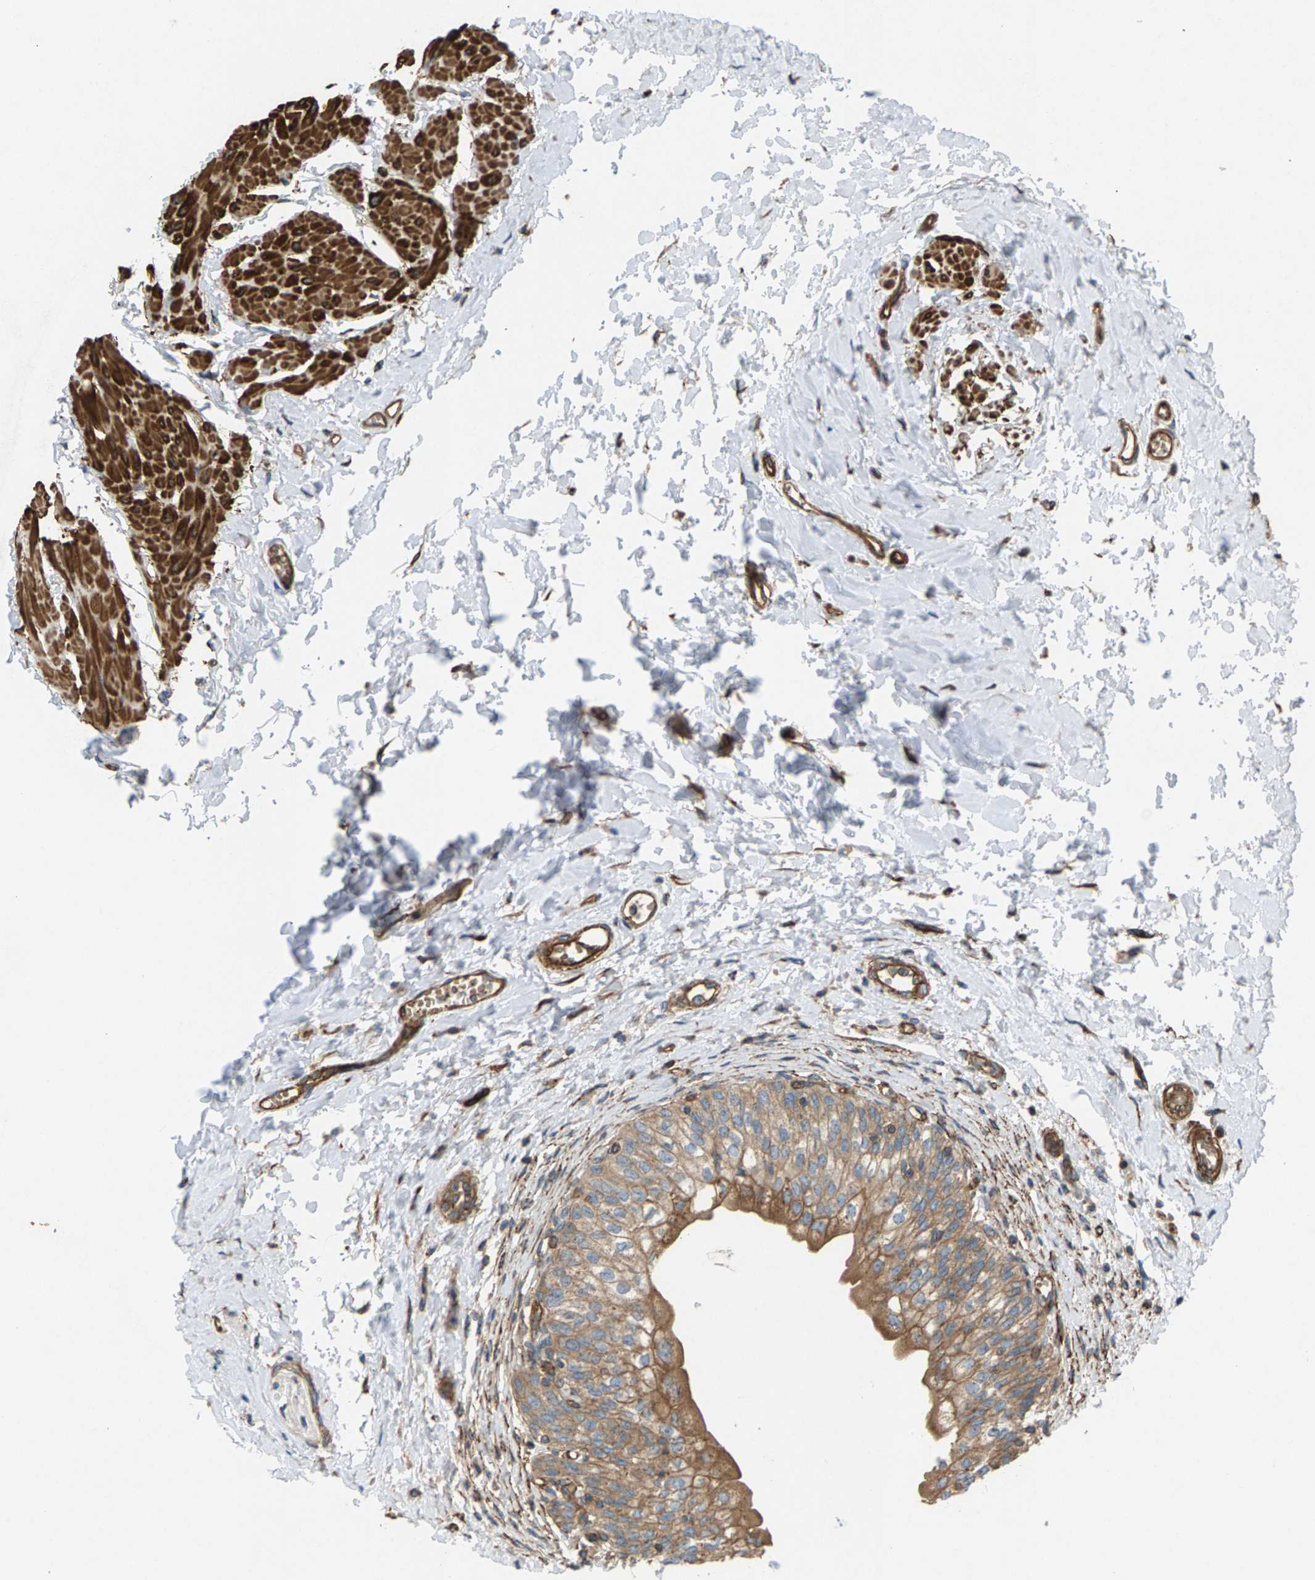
{"staining": {"intensity": "moderate", "quantity": ">75%", "location": "cytoplasmic/membranous"}, "tissue": "urinary bladder", "cell_type": "Urothelial cells", "image_type": "normal", "snomed": [{"axis": "morphology", "description": "Normal tissue, NOS"}, {"axis": "topography", "description": "Urinary bladder"}], "caption": "IHC of normal human urinary bladder displays medium levels of moderate cytoplasmic/membranous expression in about >75% of urothelial cells. (brown staining indicates protein expression, while blue staining denotes nuclei).", "gene": "PDCL", "patient": {"sex": "male", "age": 55}}